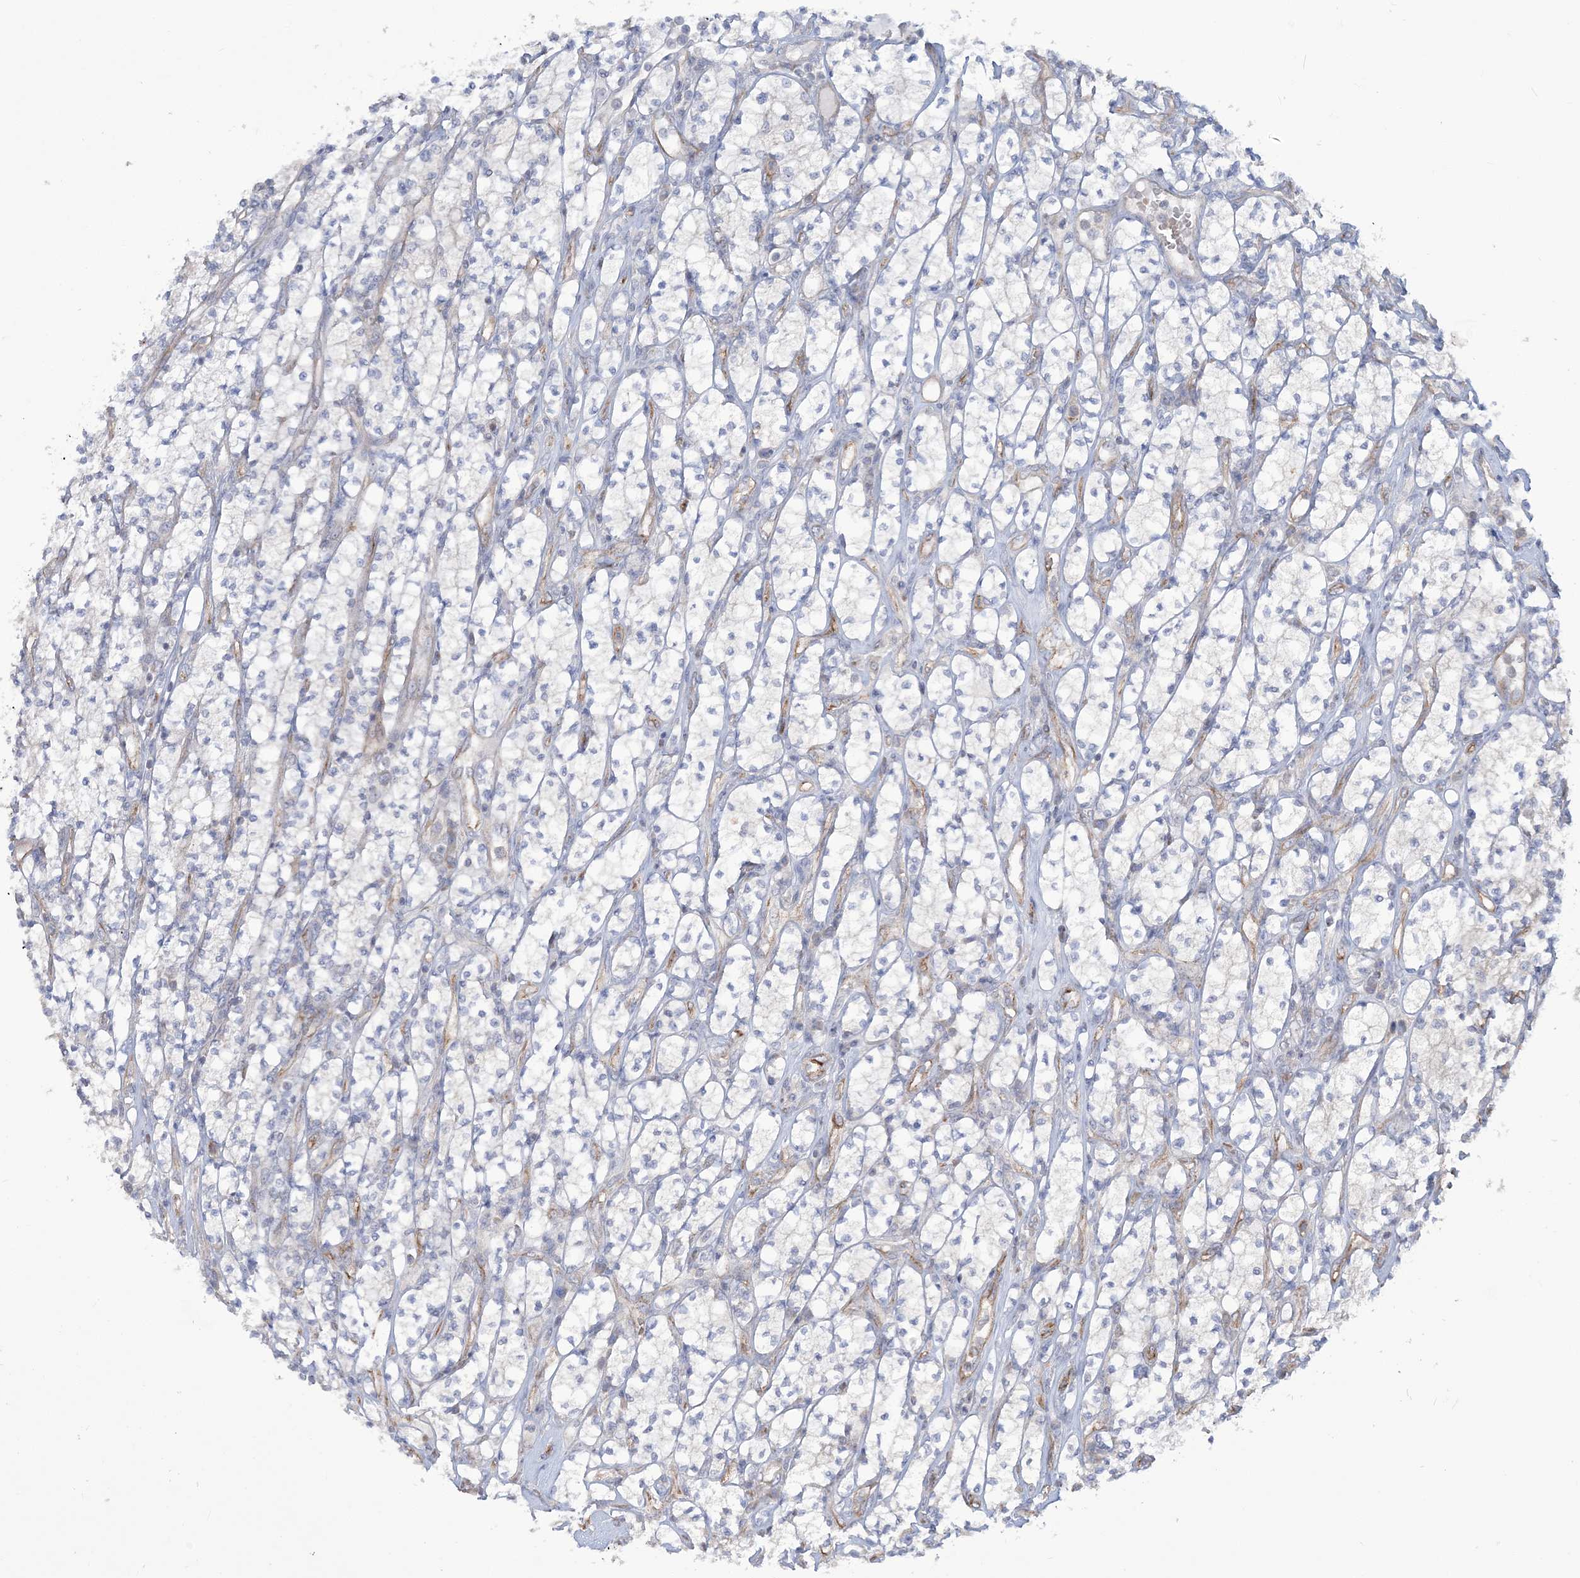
{"staining": {"intensity": "negative", "quantity": "none", "location": "none"}, "tissue": "renal cancer", "cell_type": "Tumor cells", "image_type": "cancer", "snomed": [{"axis": "morphology", "description": "Adenocarcinoma, NOS"}, {"axis": "topography", "description": "Kidney"}], "caption": "This is a image of immunohistochemistry (IHC) staining of renal cancer, which shows no positivity in tumor cells.", "gene": "FARSB", "patient": {"sex": "male", "age": 77}}